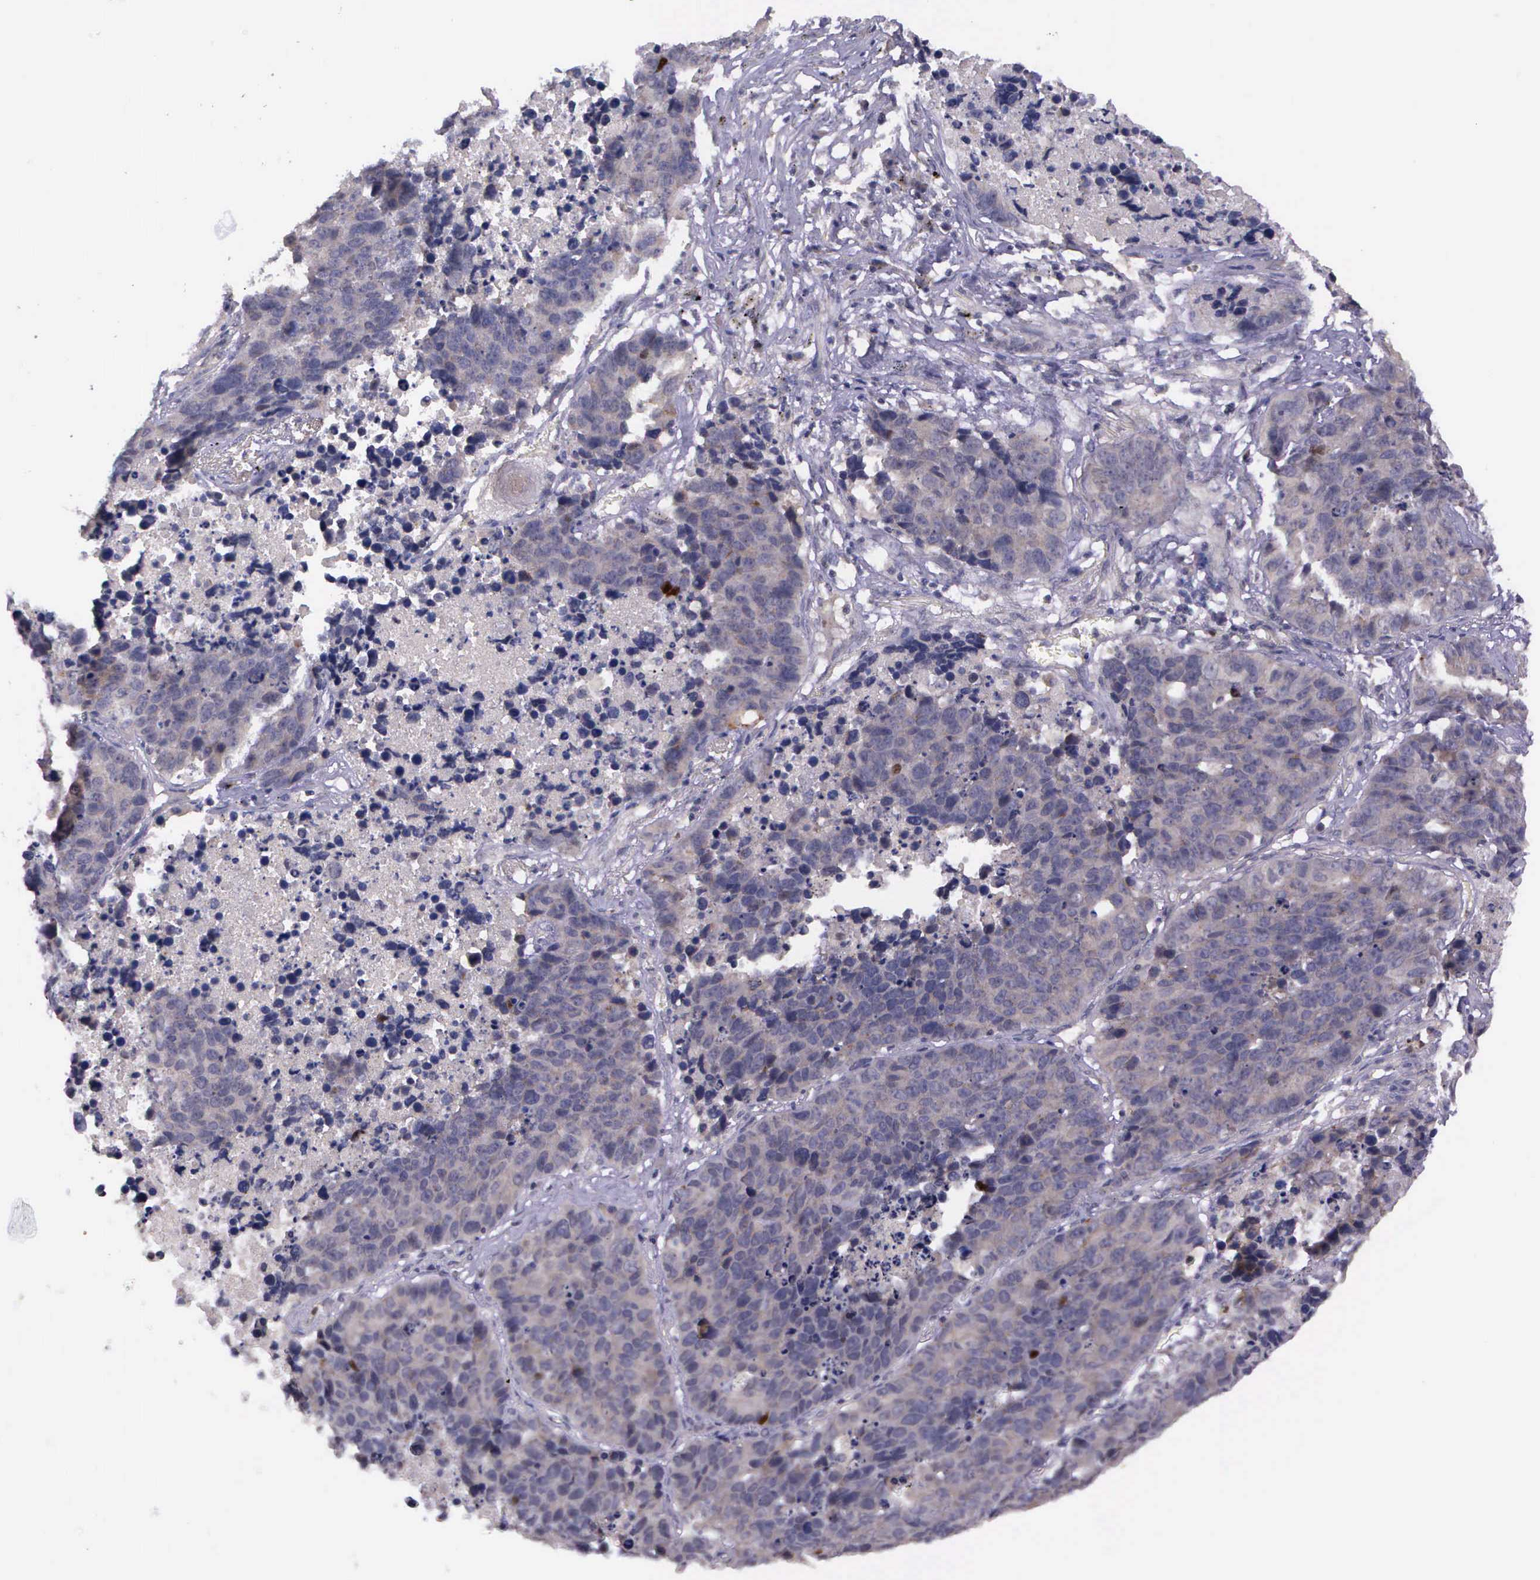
{"staining": {"intensity": "weak", "quantity": "<25%", "location": "cytoplasmic/membranous"}, "tissue": "lung cancer", "cell_type": "Tumor cells", "image_type": "cancer", "snomed": [{"axis": "morphology", "description": "Carcinoid, malignant, NOS"}, {"axis": "topography", "description": "Lung"}], "caption": "DAB immunohistochemical staining of lung cancer (carcinoid (malignant)) reveals no significant staining in tumor cells.", "gene": "PRICKLE3", "patient": {"sex": "male", "age": 60}}